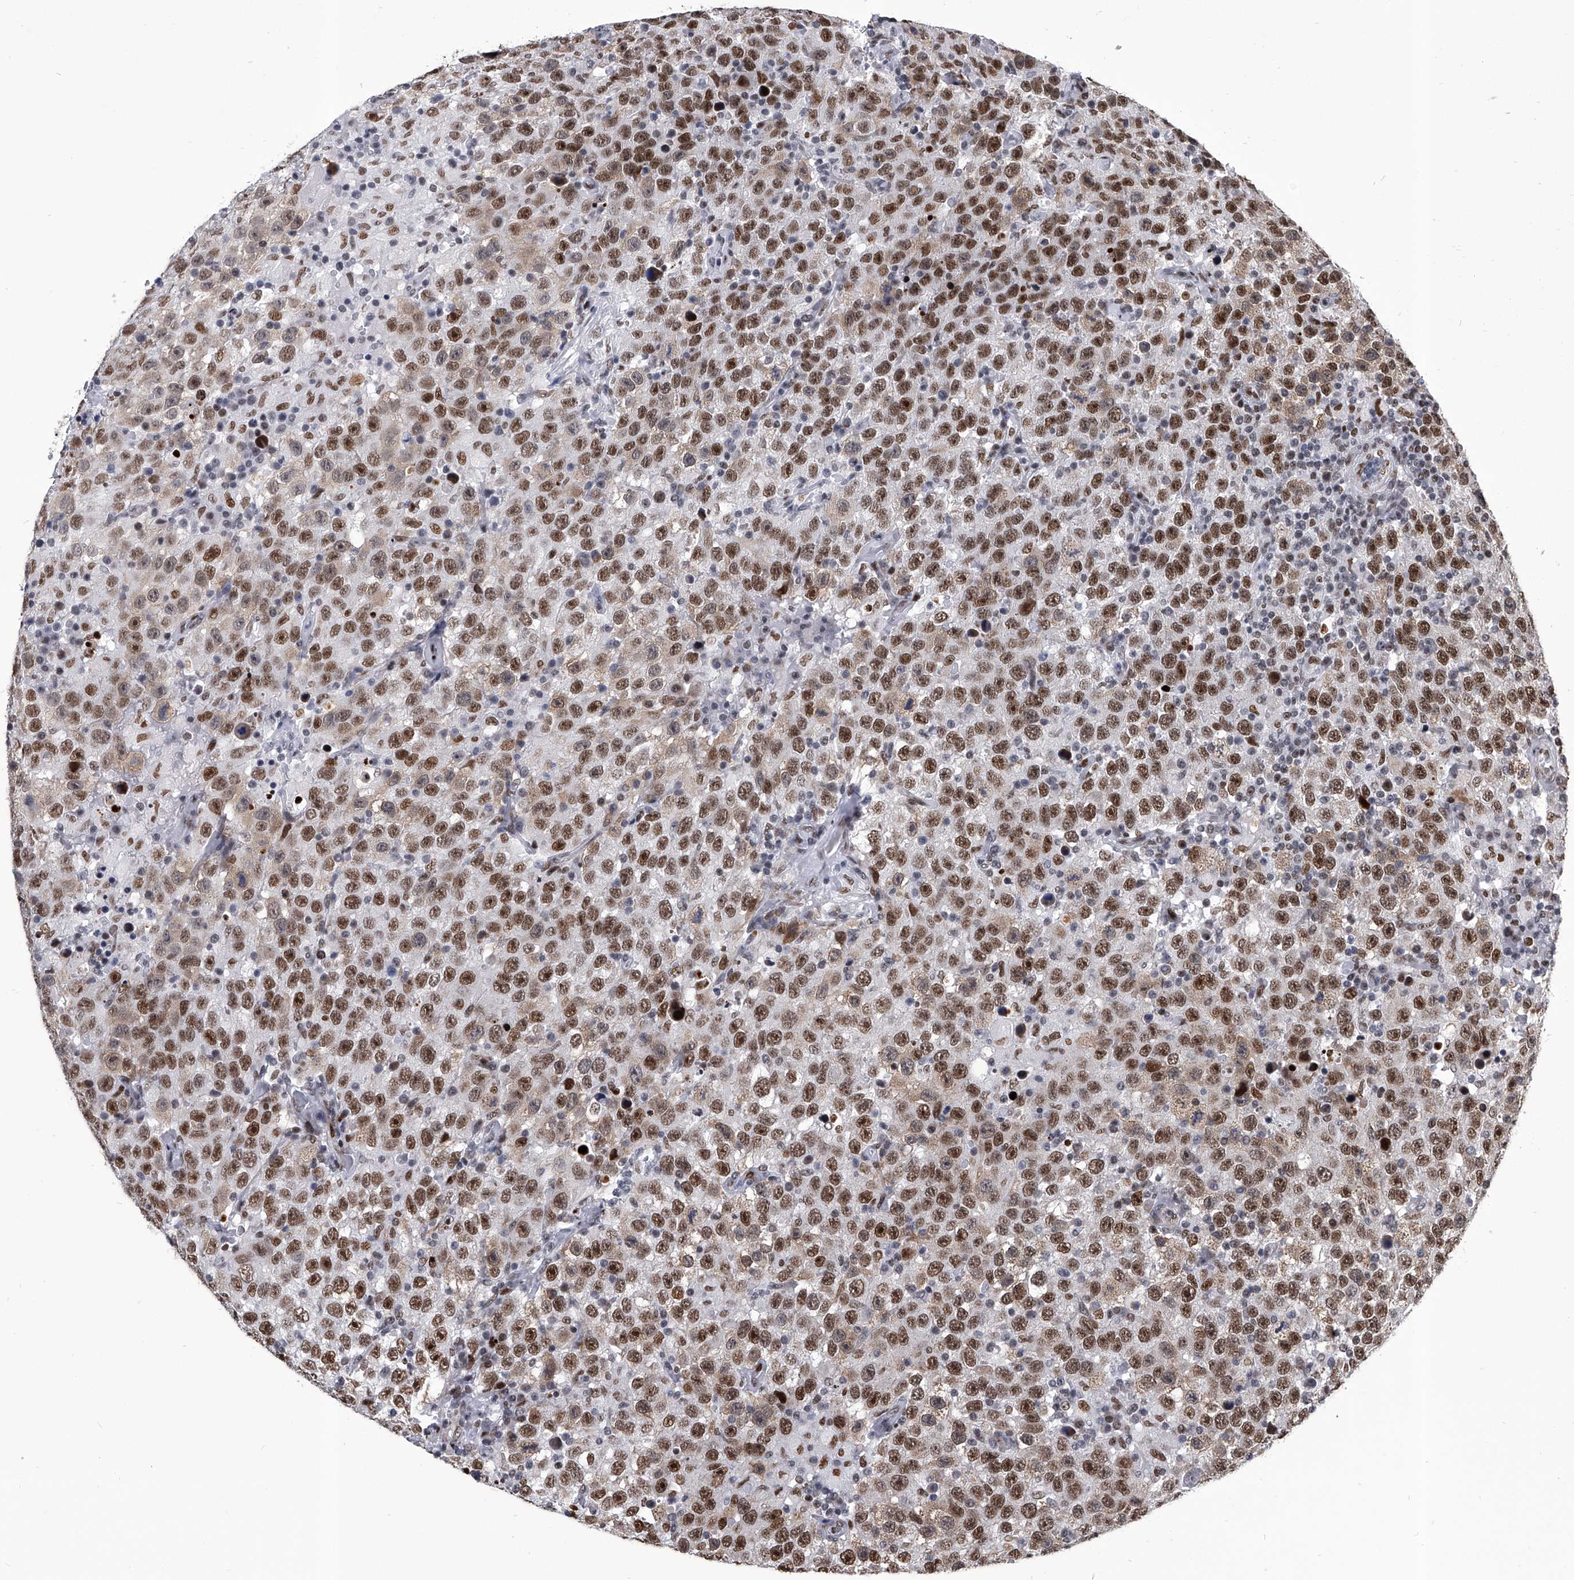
{"staining": {"intensity": "moderate", "quantity": ">75%", "location": "nuclear"}, "tissue": "testis cancer", "cell_type": "Tumor cells", "image_type": "cancer", "snomed": [{"axis": "morphology", "description": "Seminoma, NOS"}, {"axis": "topography", "description": "Testis"}], "caption": "The immunohistochemical stain labels moderate nuclear expression in tumor cells of seminoma (testis) tissue.", "gene": "CMTR1", "patient": {"sex": "male", "age": 41}}